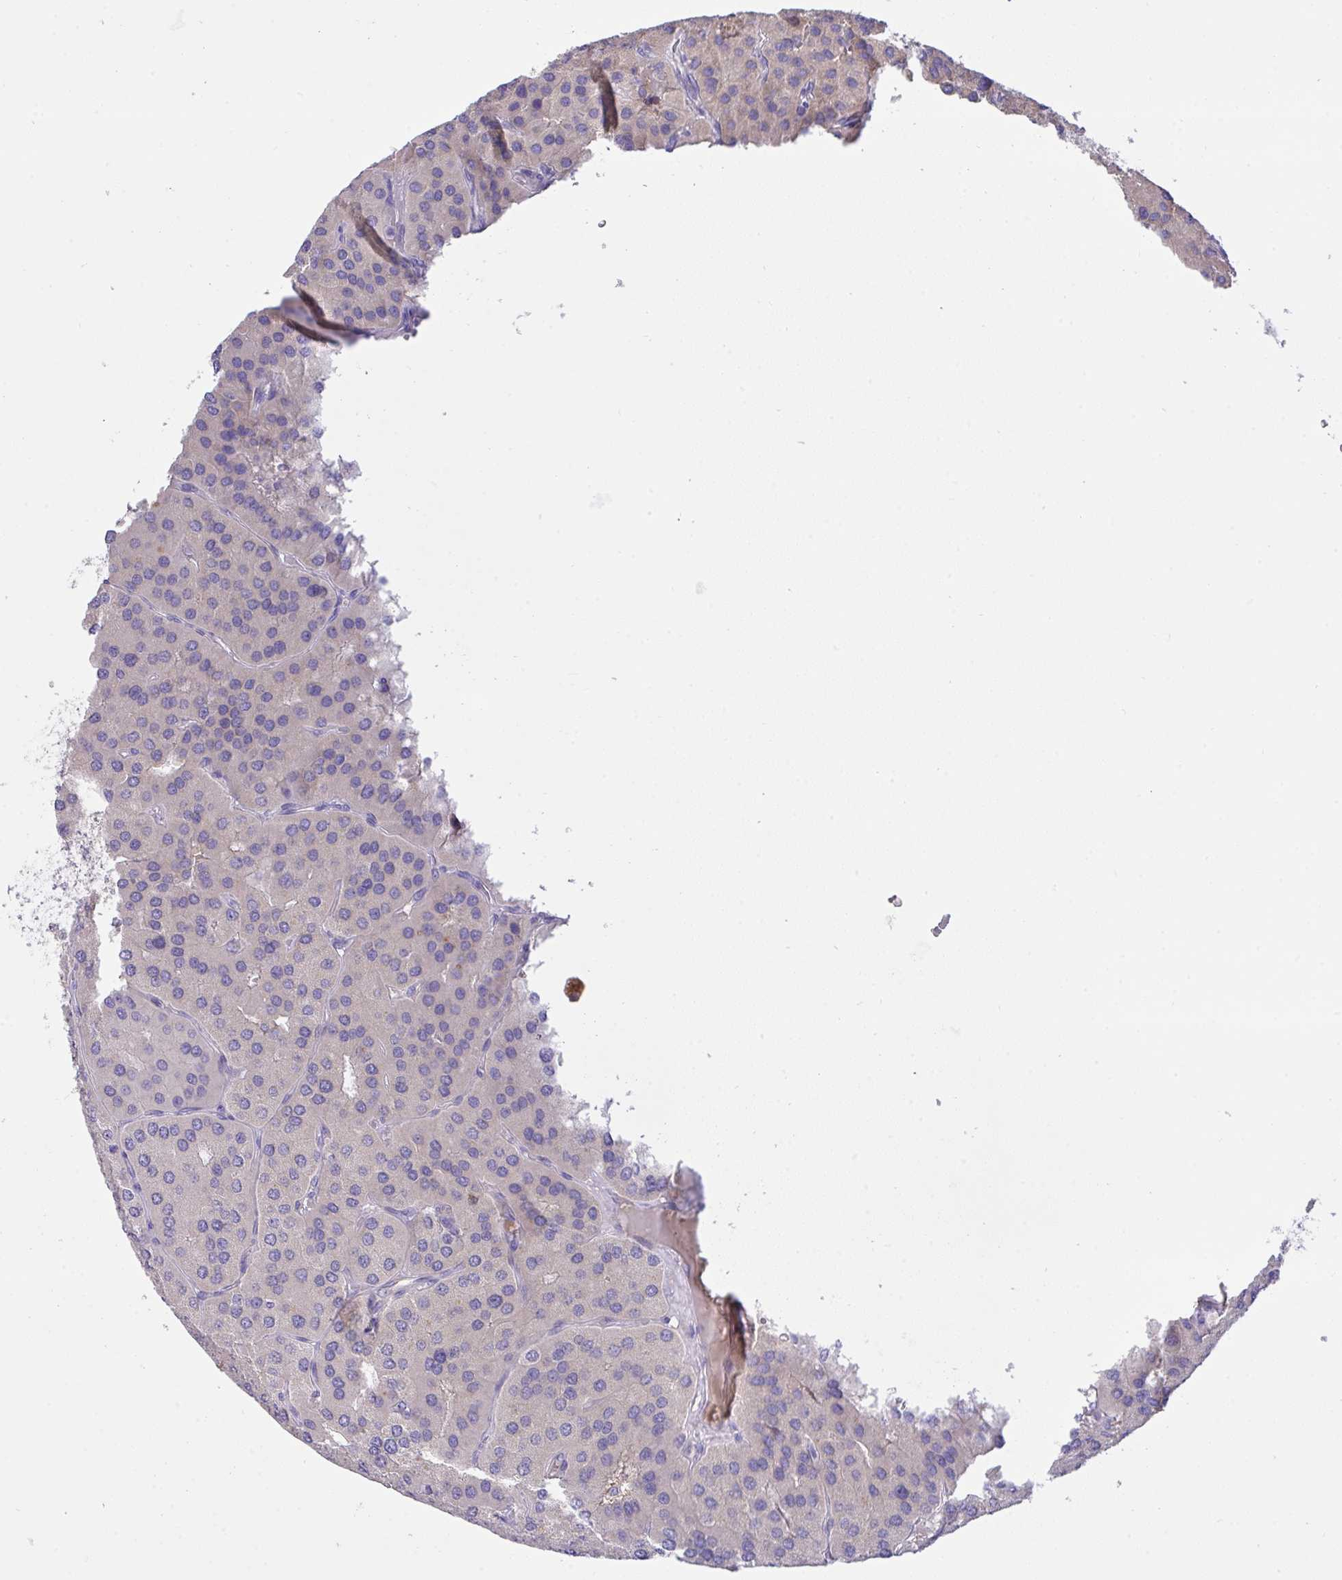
{"staining": {"intensity": "negative", "quantity": "none", "location": "none"}, "tissue": "parathyroid gland", "cell_type": "Glandular cells", "image_type": "normal", "snomed": [{"axis": "morphology", "description": "Normal tissue, NOS"}, {"axis": "morphology", "description": "Adenoma, NOS"}, {"axis": "topography", "description": "Parathyroid gland"}], "caption": "The immunohistochemistry (IHC) image has no significant expression in glandular cells of parathyroid gland. Nuclei are stained in blue.", "gene": "ZNF581", "patient": {"sex": "female", "age": 86}}